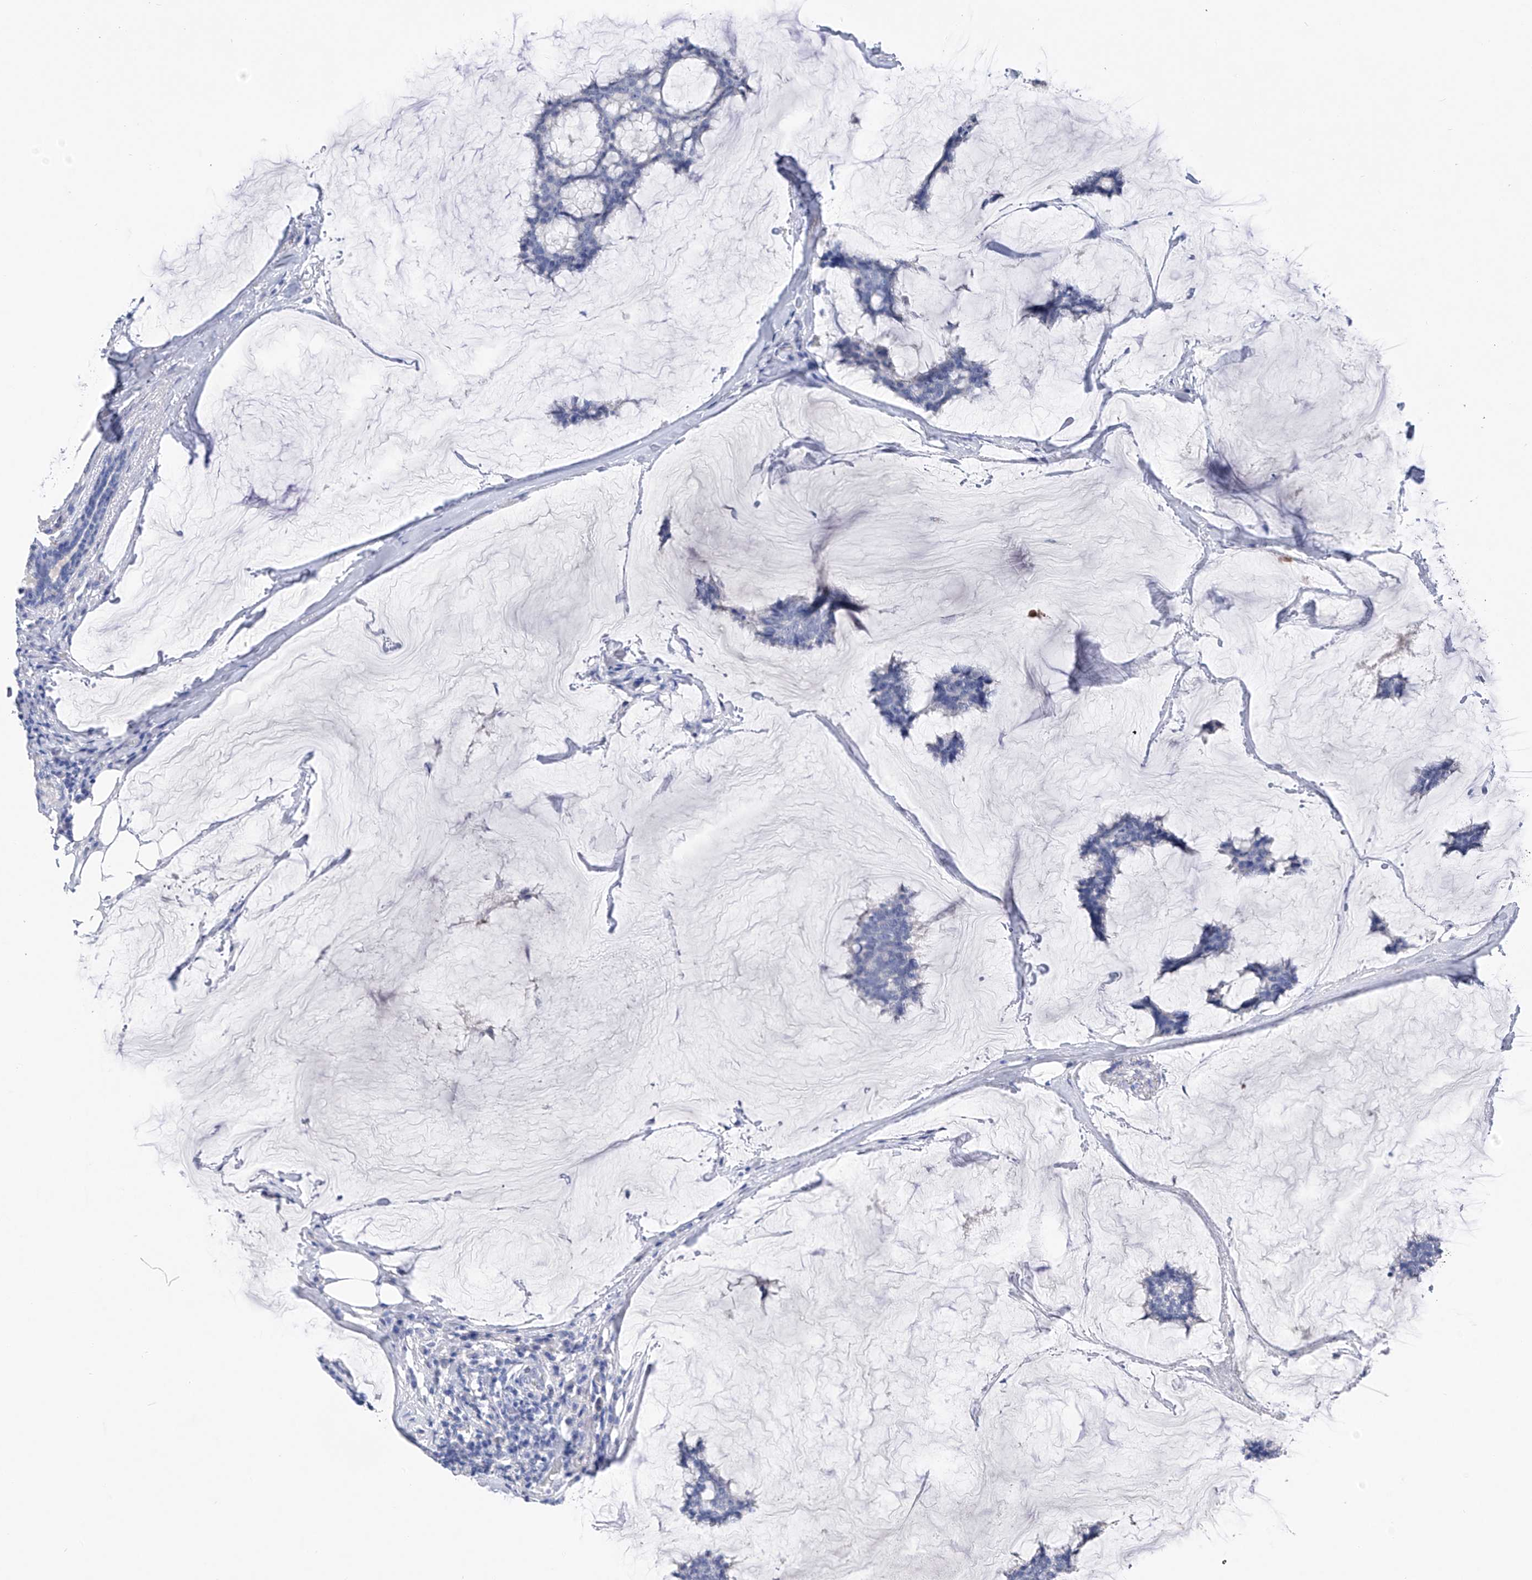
{"staining": {"intensity": "negative", "quantity": "none", "location": "none"}, "tissue": "breast cancer", "cell_type": "Tumor cells", "image_type": "cancer", "snomed": [{"axis": "morphology", "description": "Duct carcinoma"}, {"axis": "topography", "description": "Breast"}], "caption": "The micrograph exhibits no significant expression in tumor cells of breast cancer.", "gene": "ADRA1A", "patient": {"sex": "female", "age": 93}}